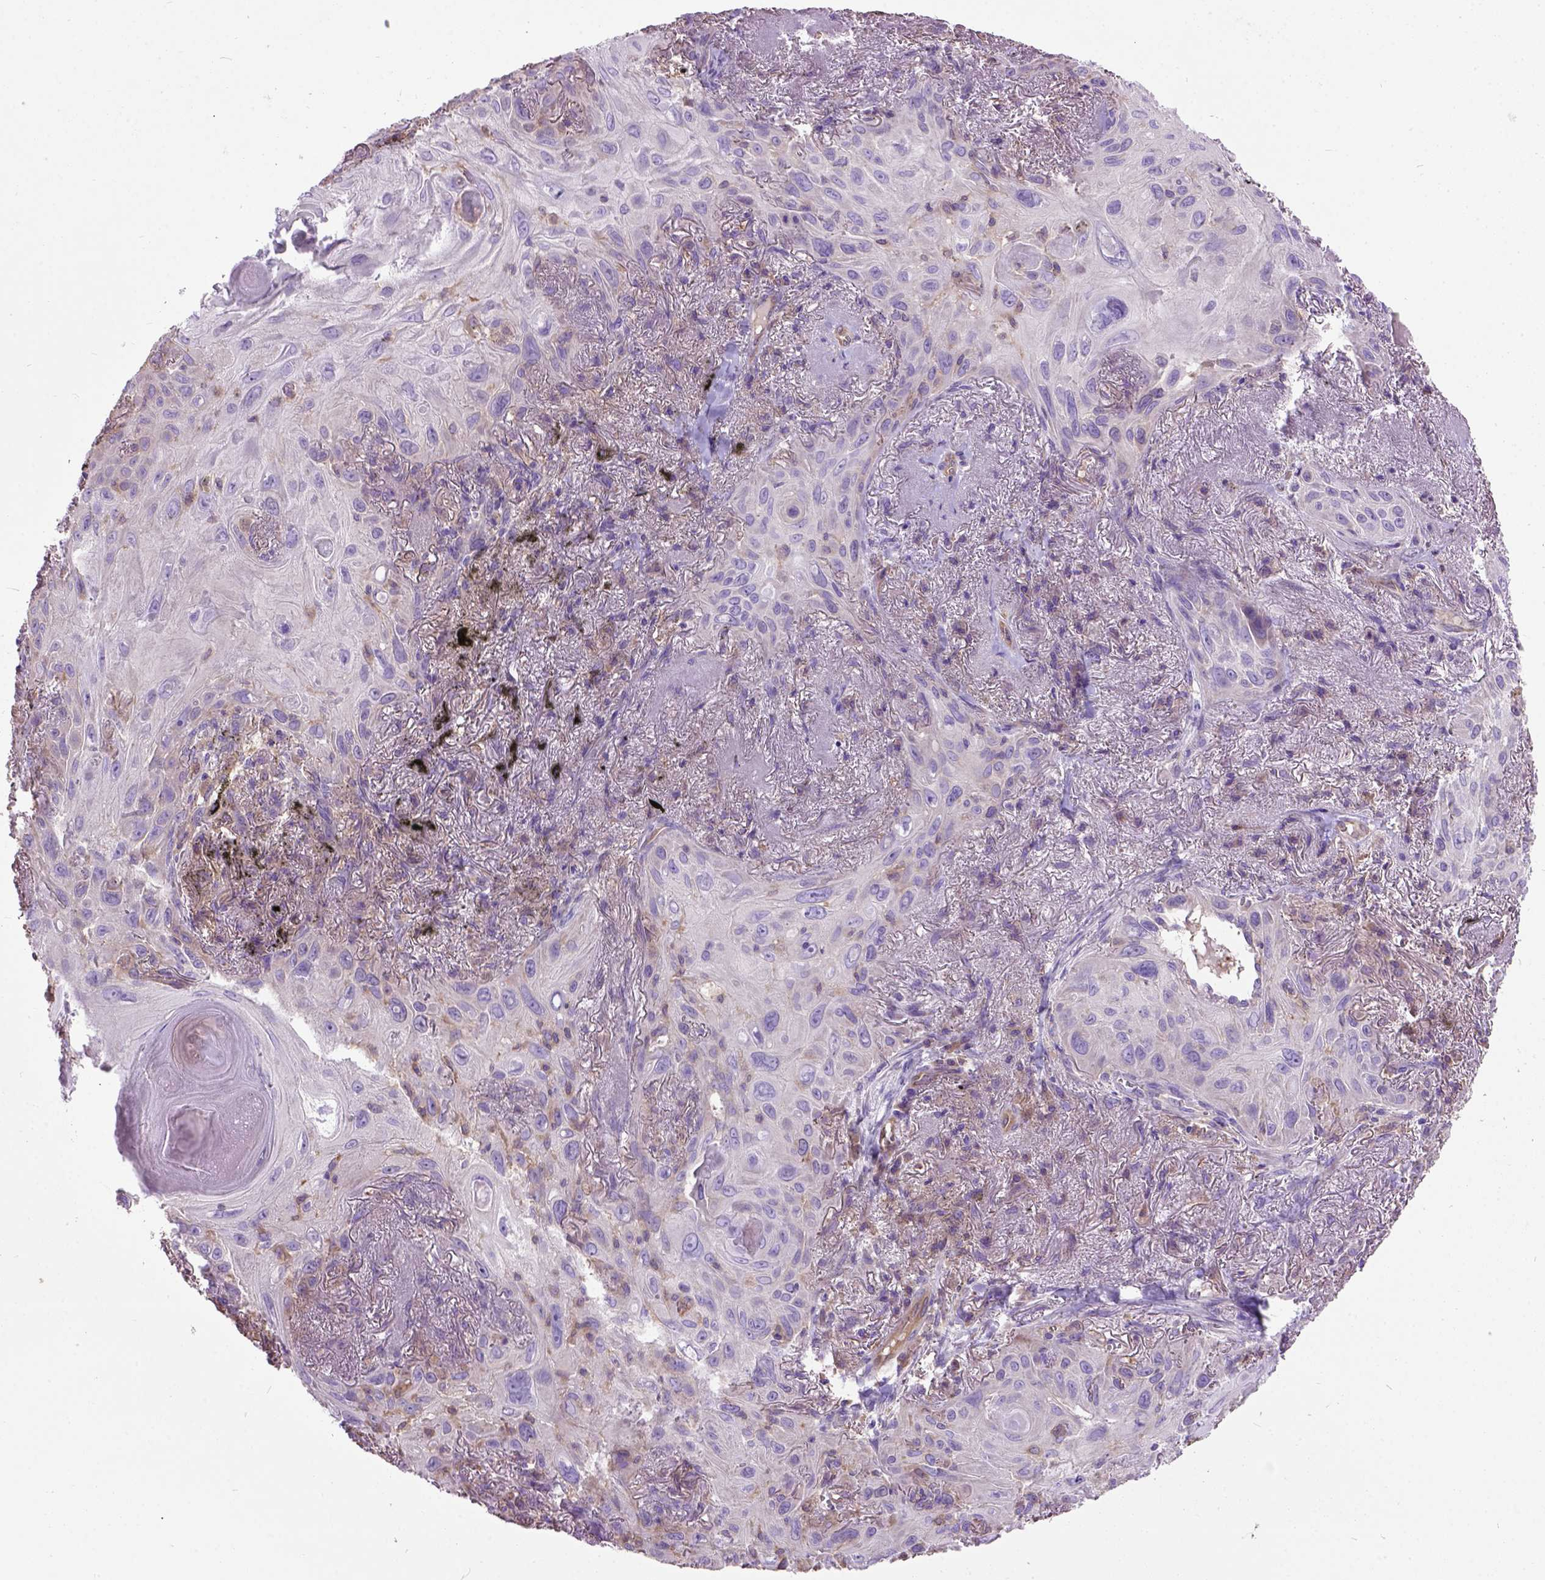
{"staining": {"intensity": "negative", "quantity": "none", "location": "none"}, "tissue": "lung cancer", "cell_type": "Tumor cells", "image_type": "cancer", "snomed": [{"axis": "morphology", "description": "Squamous cell carcinoma, NOS"}, {"axis": "topography", "description": "Lung"}], "caption": "Immunohistochemistry of lung cancer (squamous cell carcinoma) exhibits no expression in tumor cells. Nuclei are stained in blue.", "gene": "SEMA4F", "patient": {"sex": "male", "age": 79}}